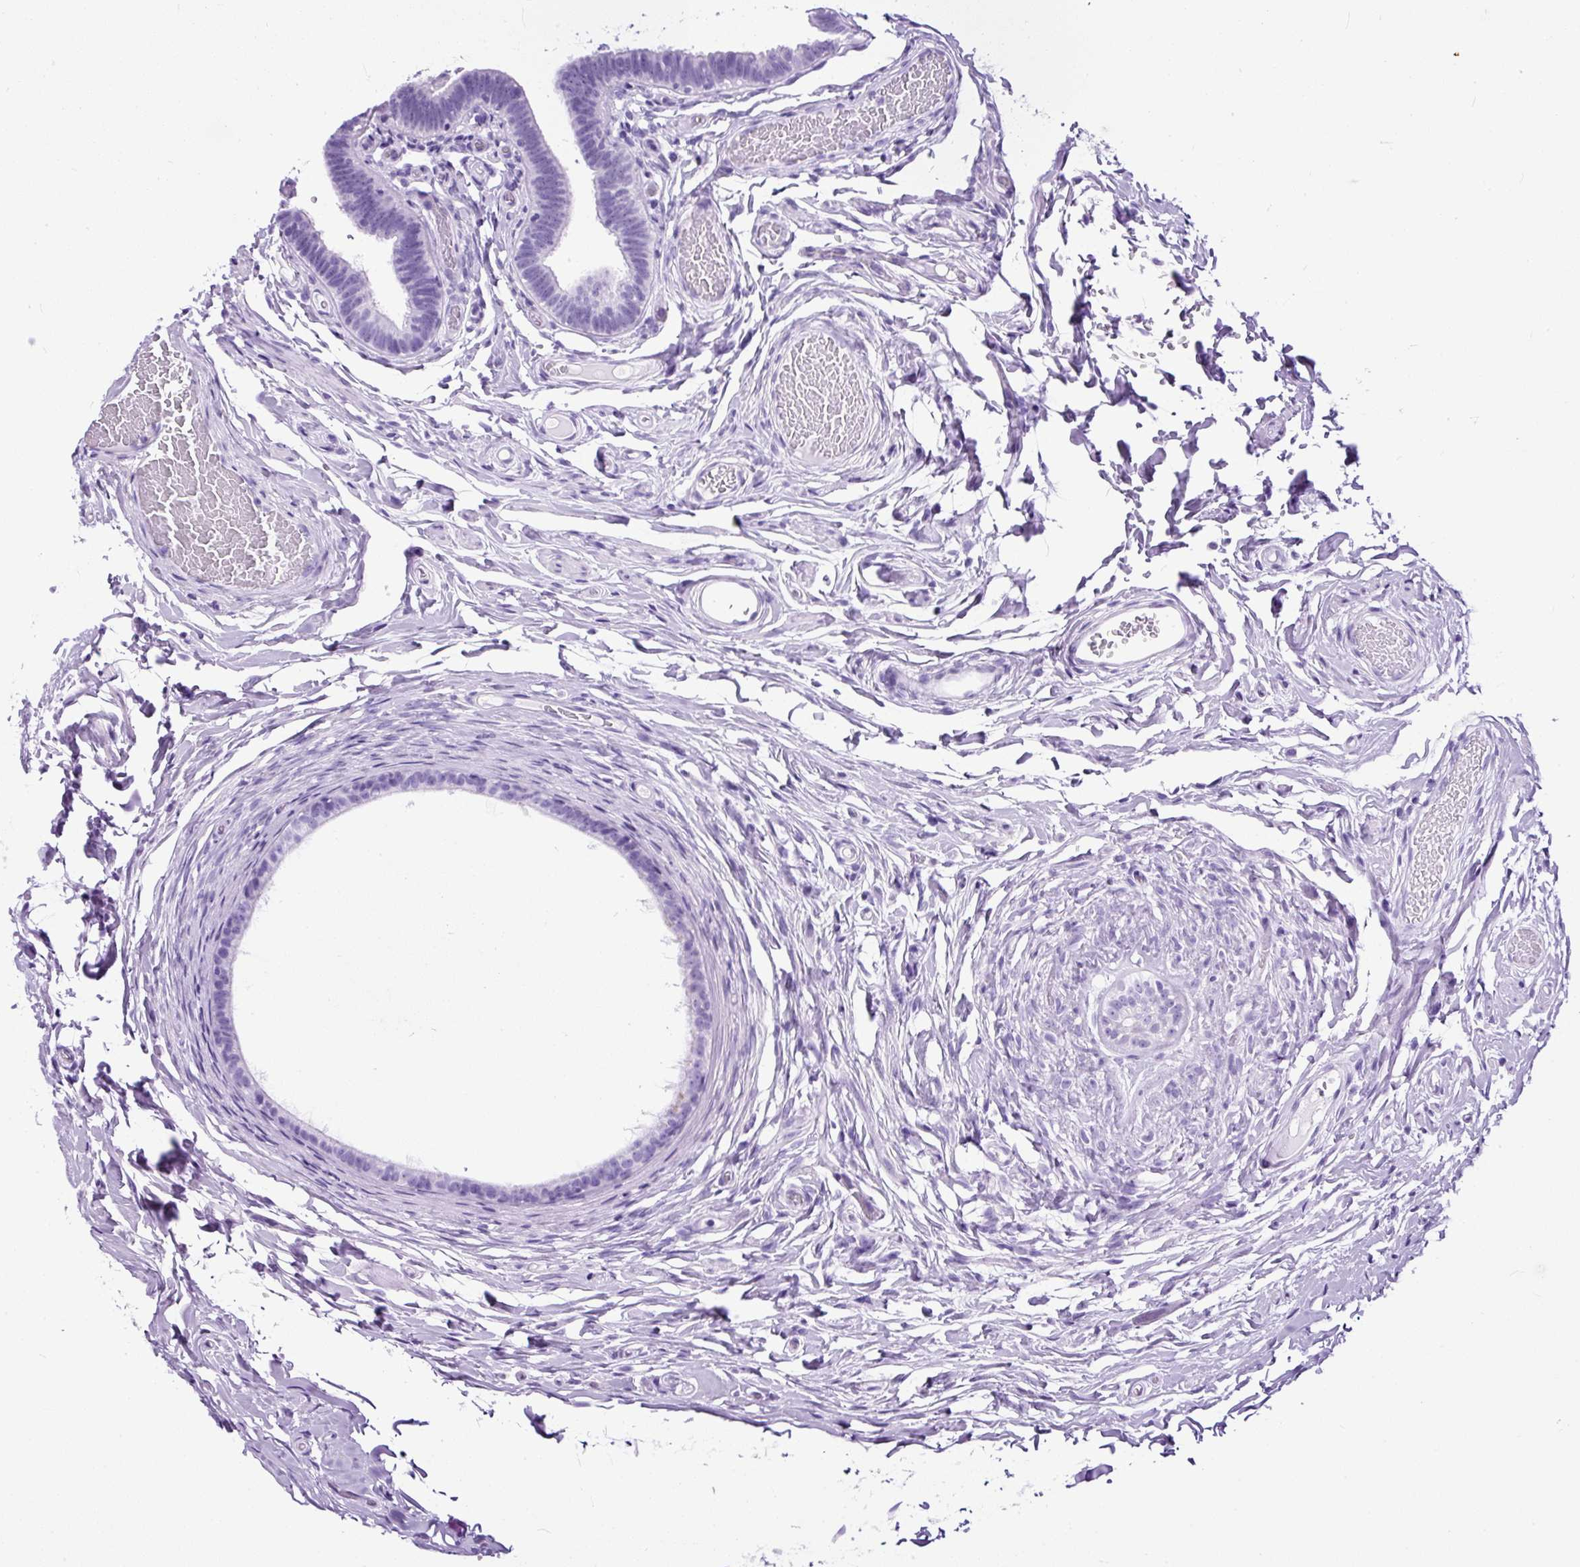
{"staining": {"intensity": "negative", "quantity": "none", "location": "none"}, "tissue": "epididymis", "cell_type": "Glandular cells", "image_type": "normal", "snomed": [{"axis": "morphology", "description": "Normal tissue, NOS"}, {"axis": "morphology", "description": "Carcinoma, Embryonal, NOS"}, {"axis": "topography", "description": "Testis"}, {"axis": "topography", "description": "Epididymis"}], "caption": "Immunohistochemical staining of benign human epididymis shows no significant positivity in glandular cells. (DAB (3,3'-diaminobenzidine) immunohistochemistry visualized using brightfield microscopy, high magnification).", "gene": "PDIA2", "patient": {"sex": "male", "age": 36}}